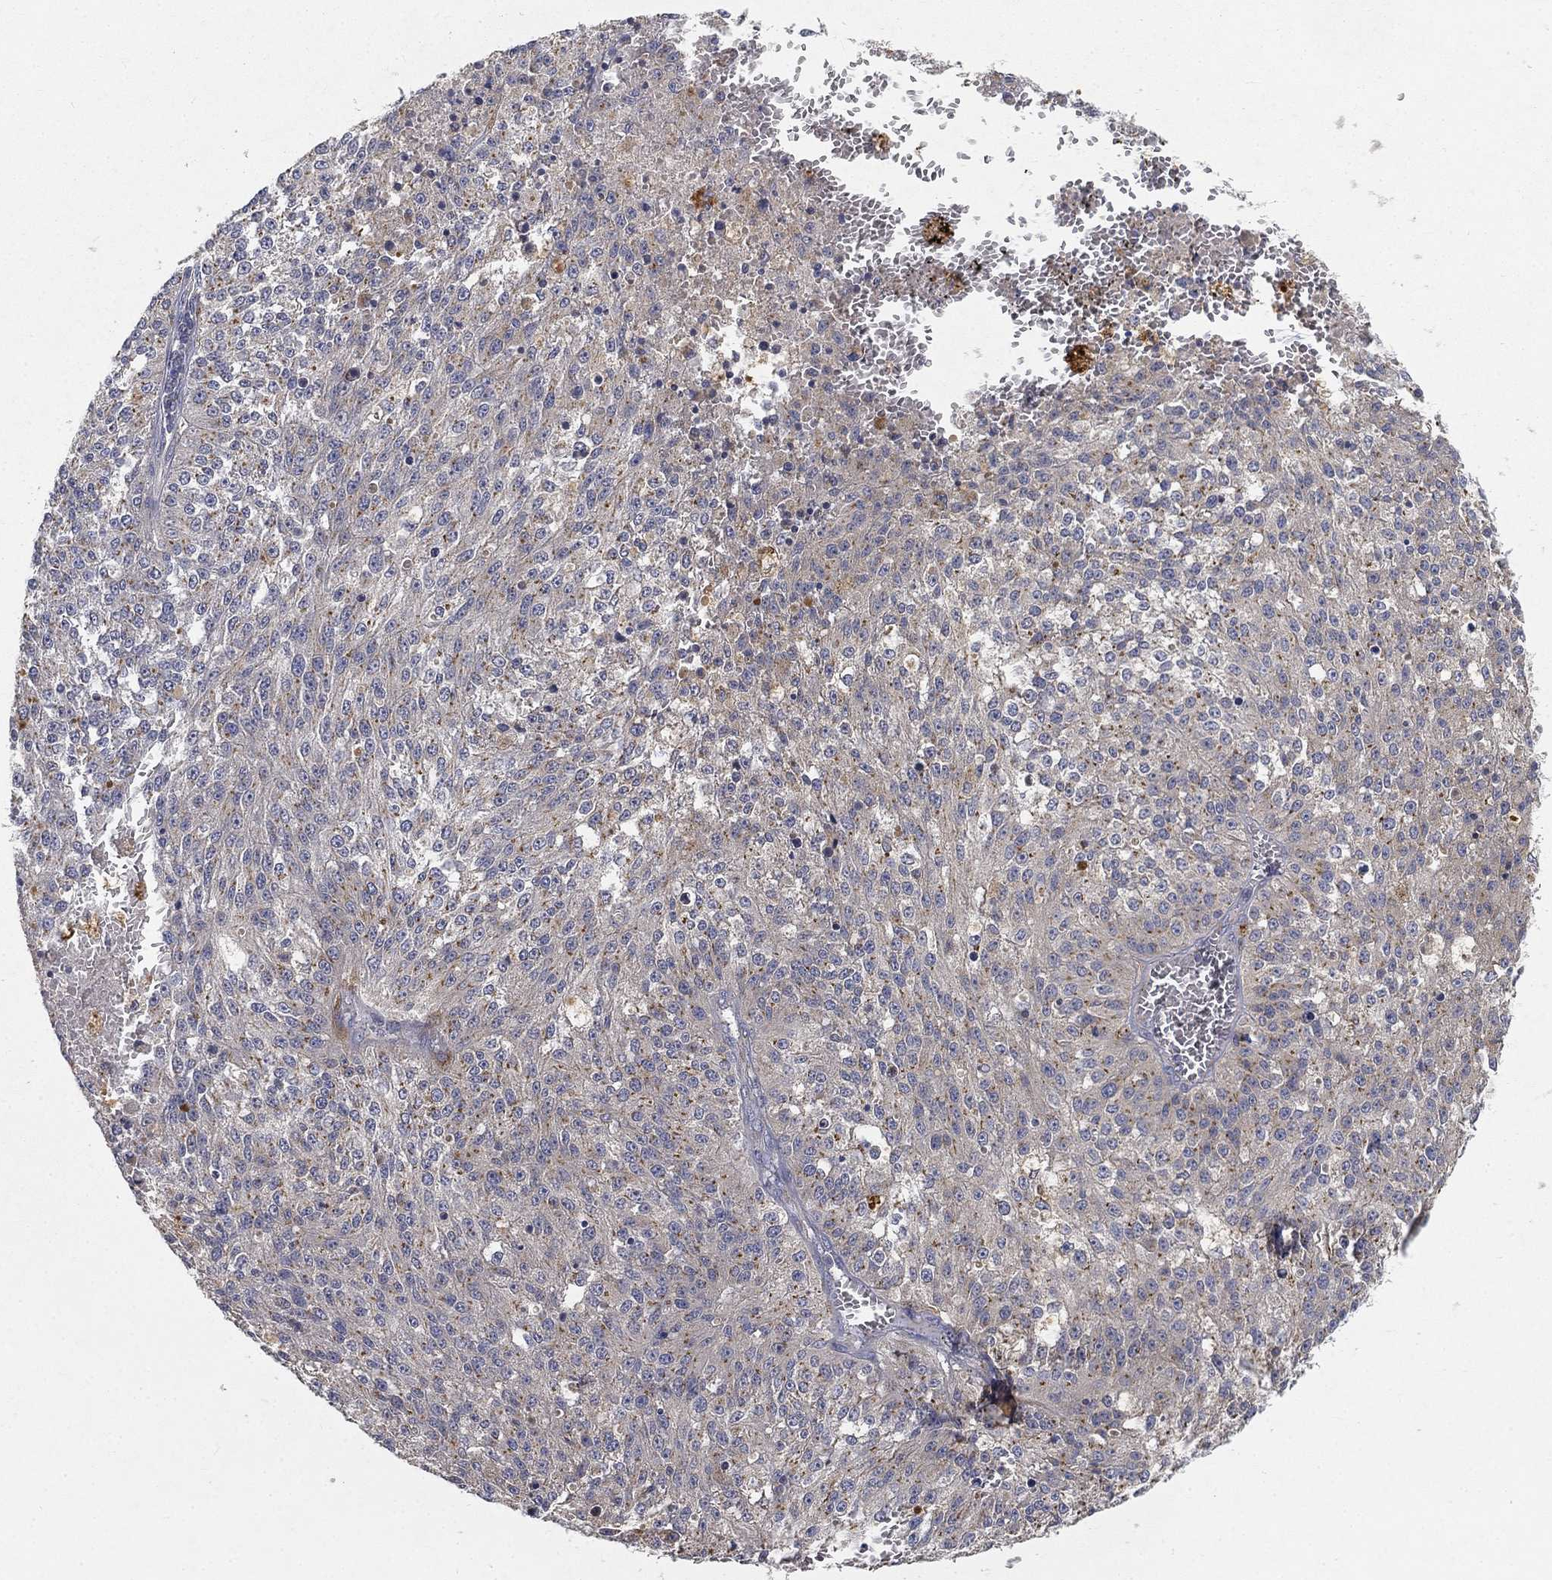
{"staining": {"intensity": "negative", "quantity": "none", "location": "none"}, "tissue": "melanoma", "cell_type": "Tumor cells", "image_type": "cancer", "snomed": [{"axis": "morphology", "description": "Malignant melanoma, Metastatic site"}, {"axis": "topography", "description": "Lymph node"}], "caption": "This is an IHC image of malignant melanoma (metastatic site). There is no staining in tumor cells.", "gene": "CTSL", "patient": {"sex": "female", "age": 64}}